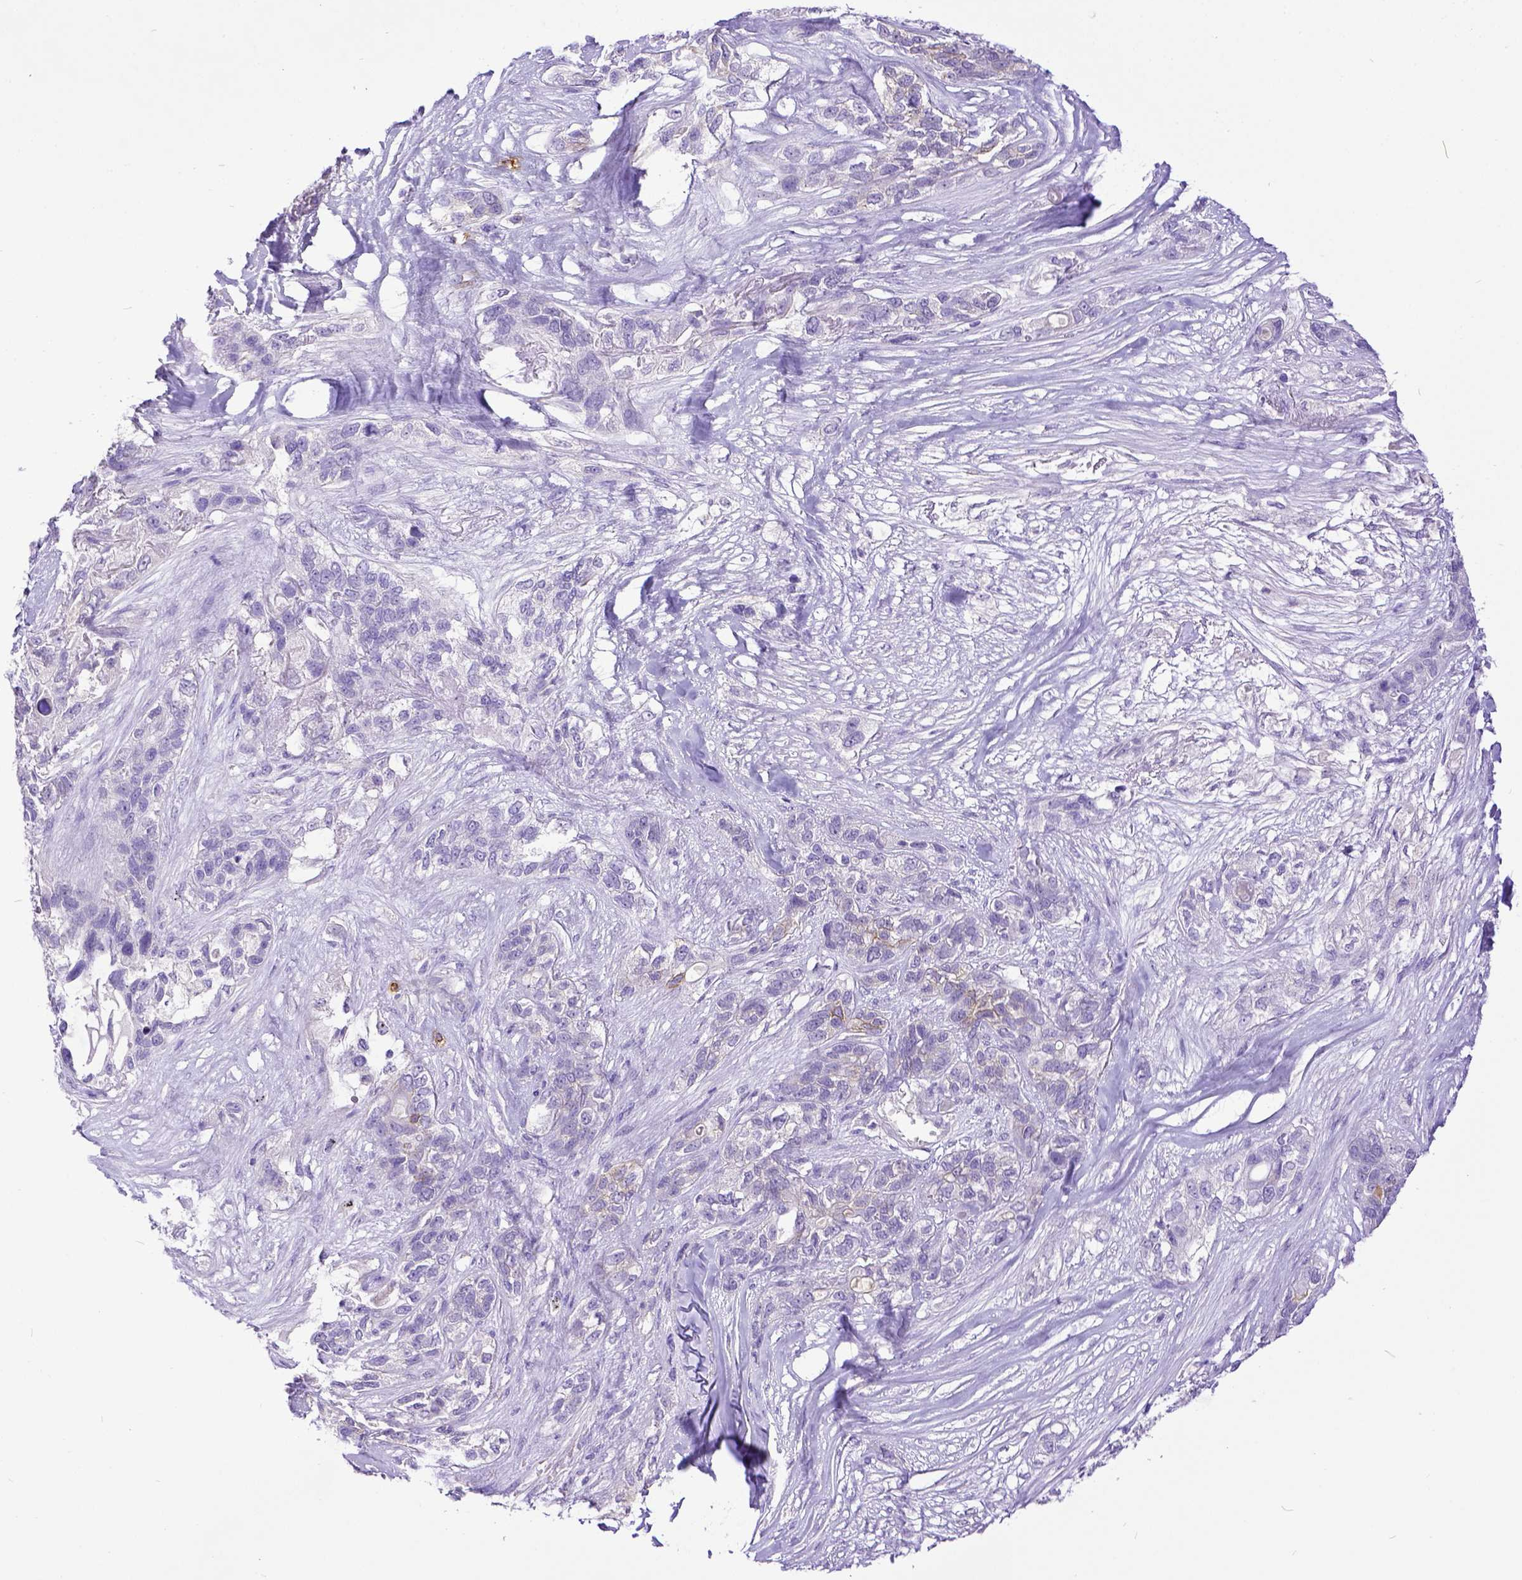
{"staining": {"intensity": "negative", "quantity": "none", "location": "none"}, "tissue": "lung cancer", "cell_type": "Tumor cells", "image_type": "cancer", "snomed": [{"axis": "morphology", "description": "Squamous cell carcinoma, NOS"}, {"axis": "topography", "description": "Lung"}], "caption": "This is a photomicrograph of IHC staining of lung squamous cell carcinoma, which shows no staining in tumor cells. Nuclei are stained in blue.", "gene": "KIT", "patient": {"sex": "female", "age": 70}}